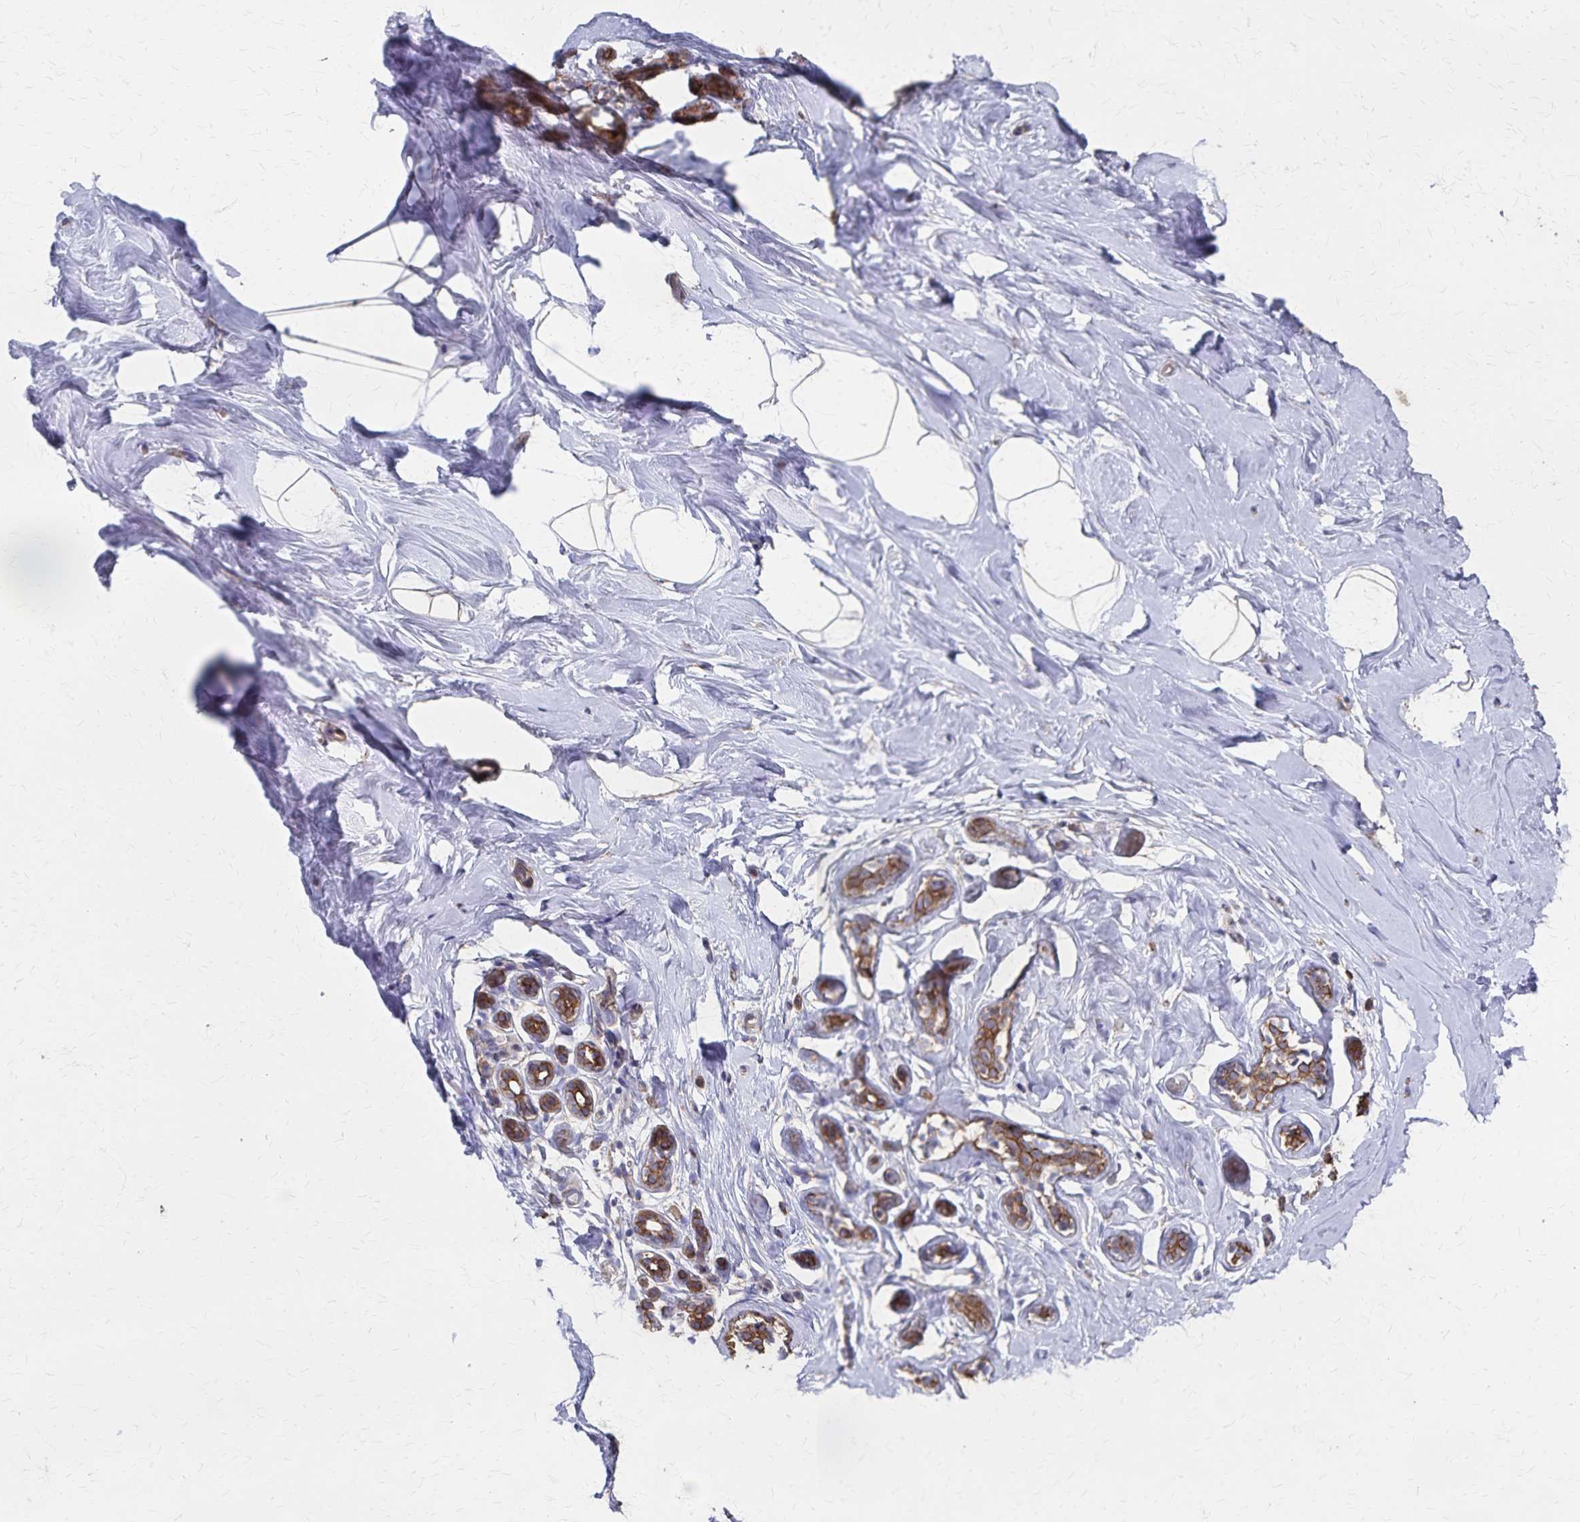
{"staining": {"intensity": "negative", "quantity": "none", "location": "none"}, "tissue": "breast", "cell_type": "Adipocytes", "image_type": "normal", "snomed": [{"axis": "morphology", "description": "Normal tissue, NOS"}, {"axis": "topography", "description": "Breast"}], "caption": "Immunohistochemistry image of benign human breast stained for a protein (brown), which exhibits no positivity in adipocytes.", "gene": "PGAP2", "patient": {"sex": "female", "age": 32}}